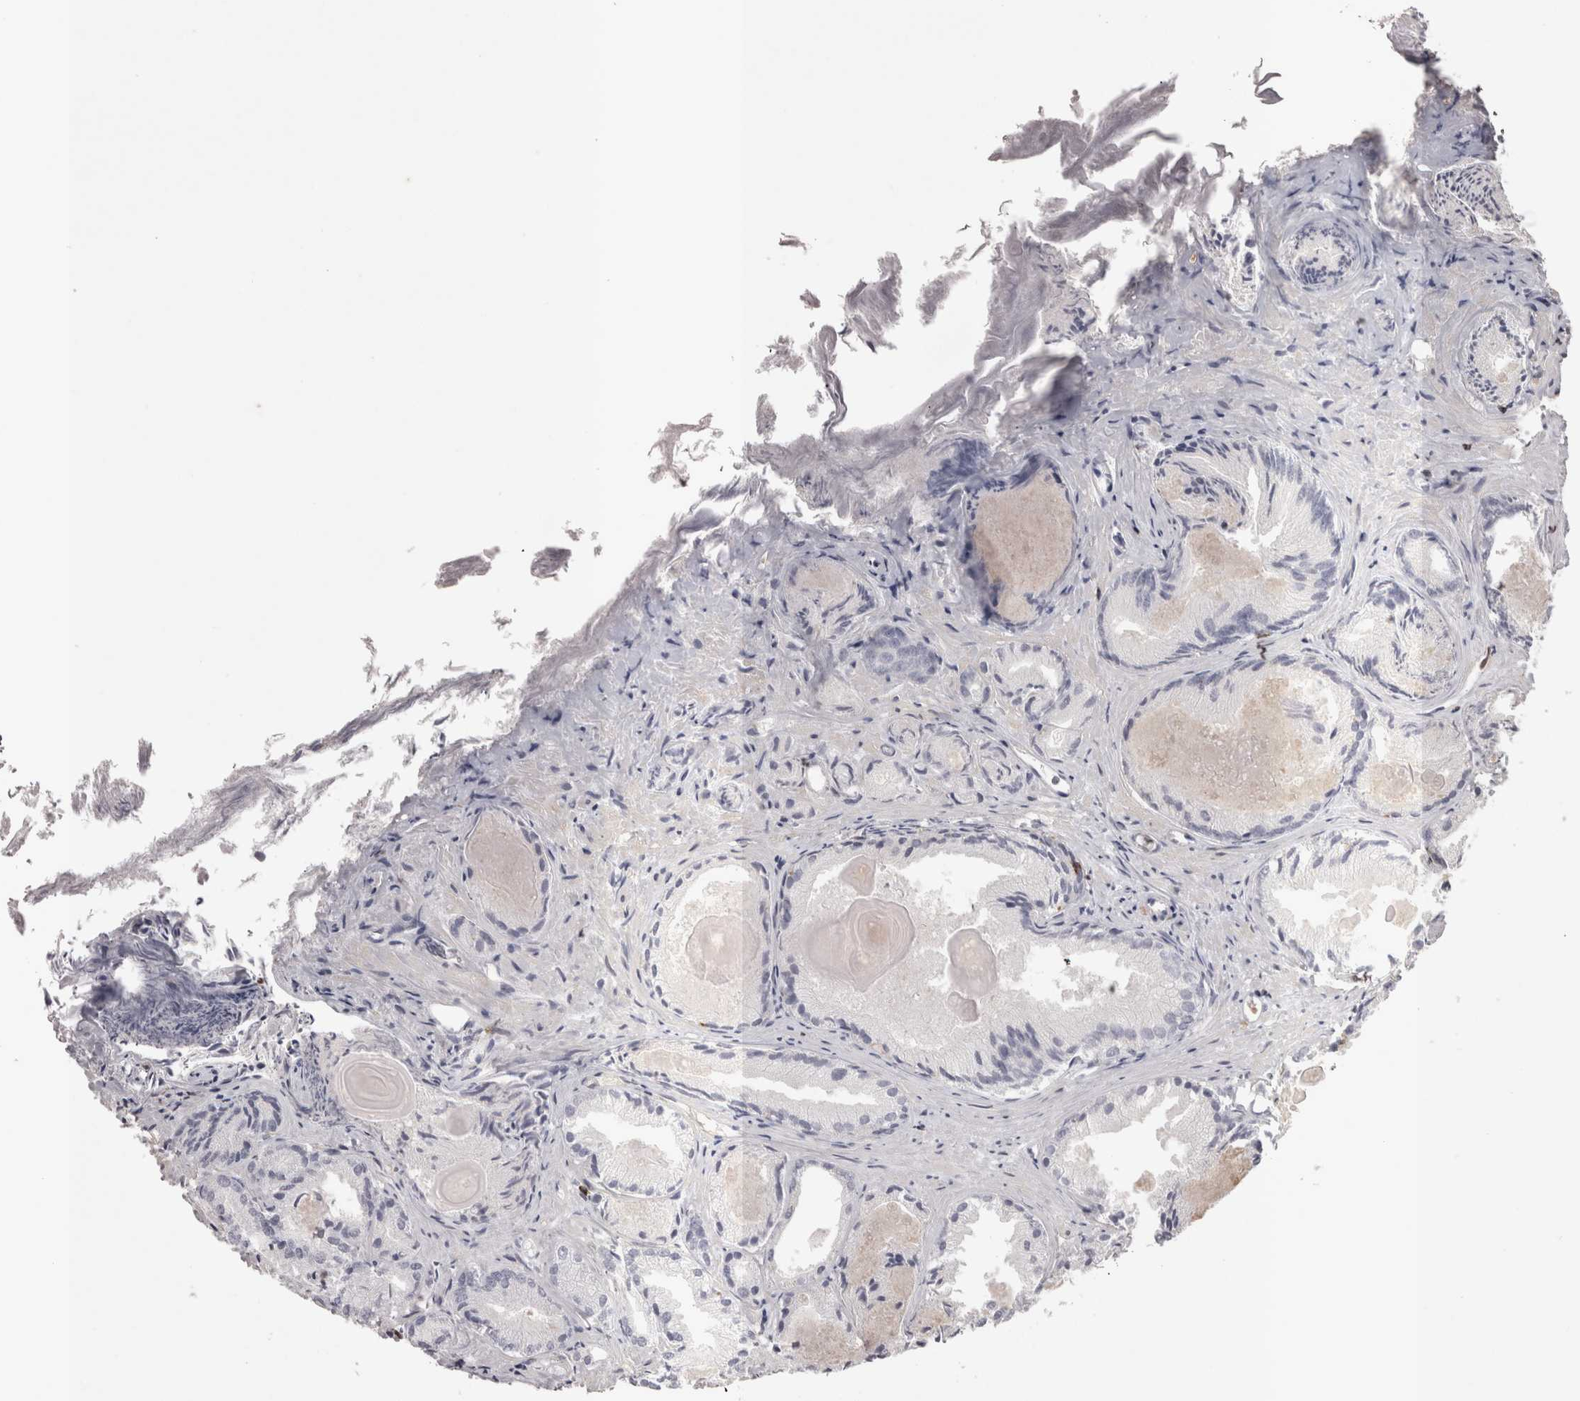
{"staining": {"intensity": "negative", "quantity": "none", "location": "none"}, "tissue": "prostate cancer", "cell_type": "Tumor cells", "image_type": "cancer", "snomed": [{"axis": "morphology", "description": "Adenocarcinoma, Low grade"}, {"axis": "topography", "description": "Prostate"}], "caption": "This is a image of IHC staining of prostate cancer (adenocarcinoma (low-grade)), which shows no positivity in tumor cells.", "gene": "SKAP1", "patient": {"sex": "male", "age": 72}}